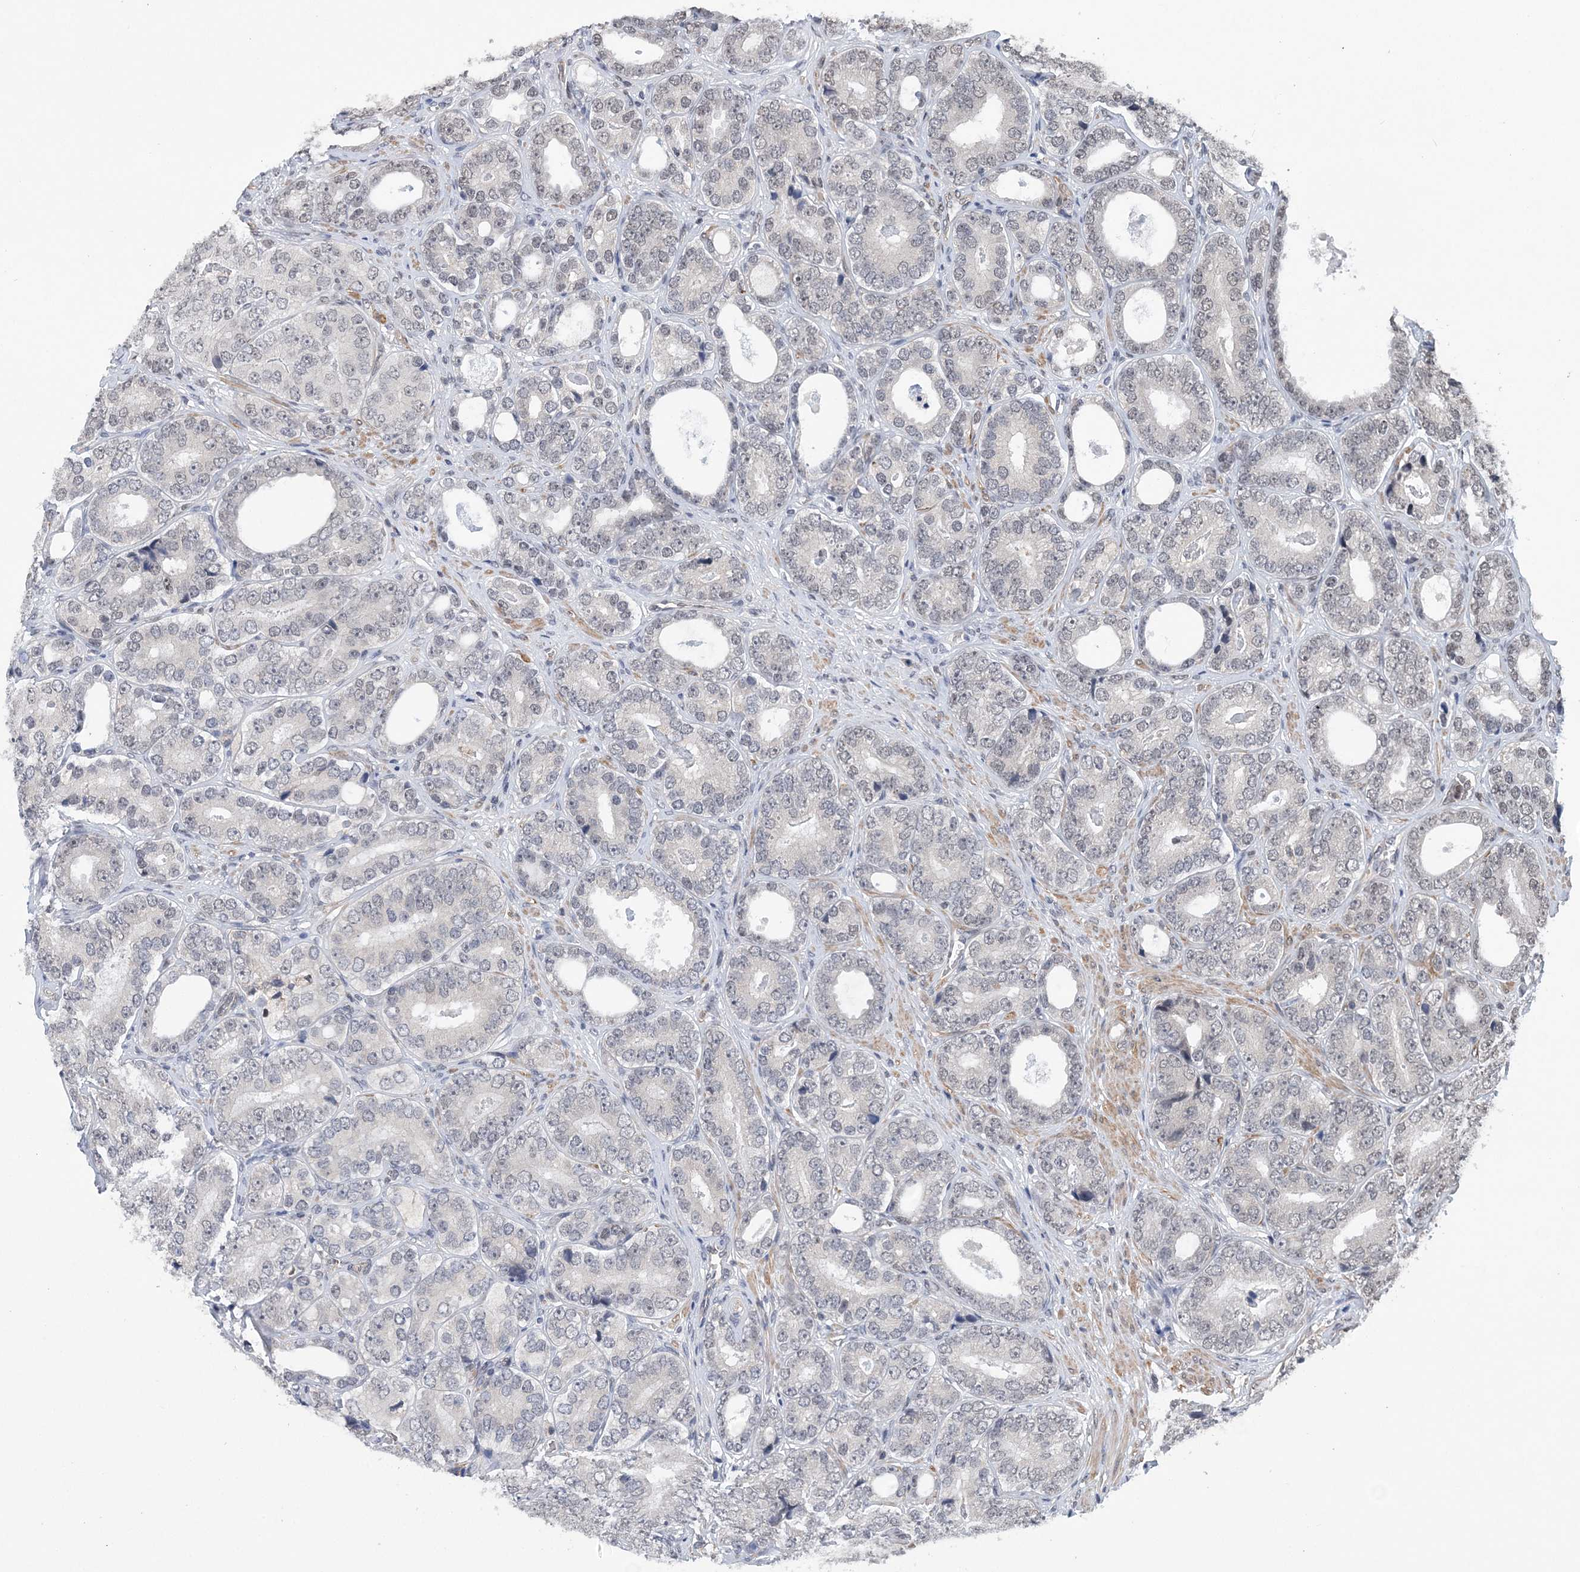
{"staining": {"intensity": "negative", "quantity": "none", "location": "none"}, "tissue": "prostate cancer", "cell_type": "Tumor cells", "image_type": "cancer", "snomed": [{"axis": "morphology", "description": "Adenocarcinoma, High grade"}, {"axis": "topography", "description": "Prostate"}], "caption": "Immunohistochemistry (IHC) photomicrograph of human adenocarcinoma (high-grade) (prostate) stained for a protein (brown), which exhibits no positivity in tumor cells.", "gene": "CCDC152", "patient": {"sex": "male", "age": 56}}